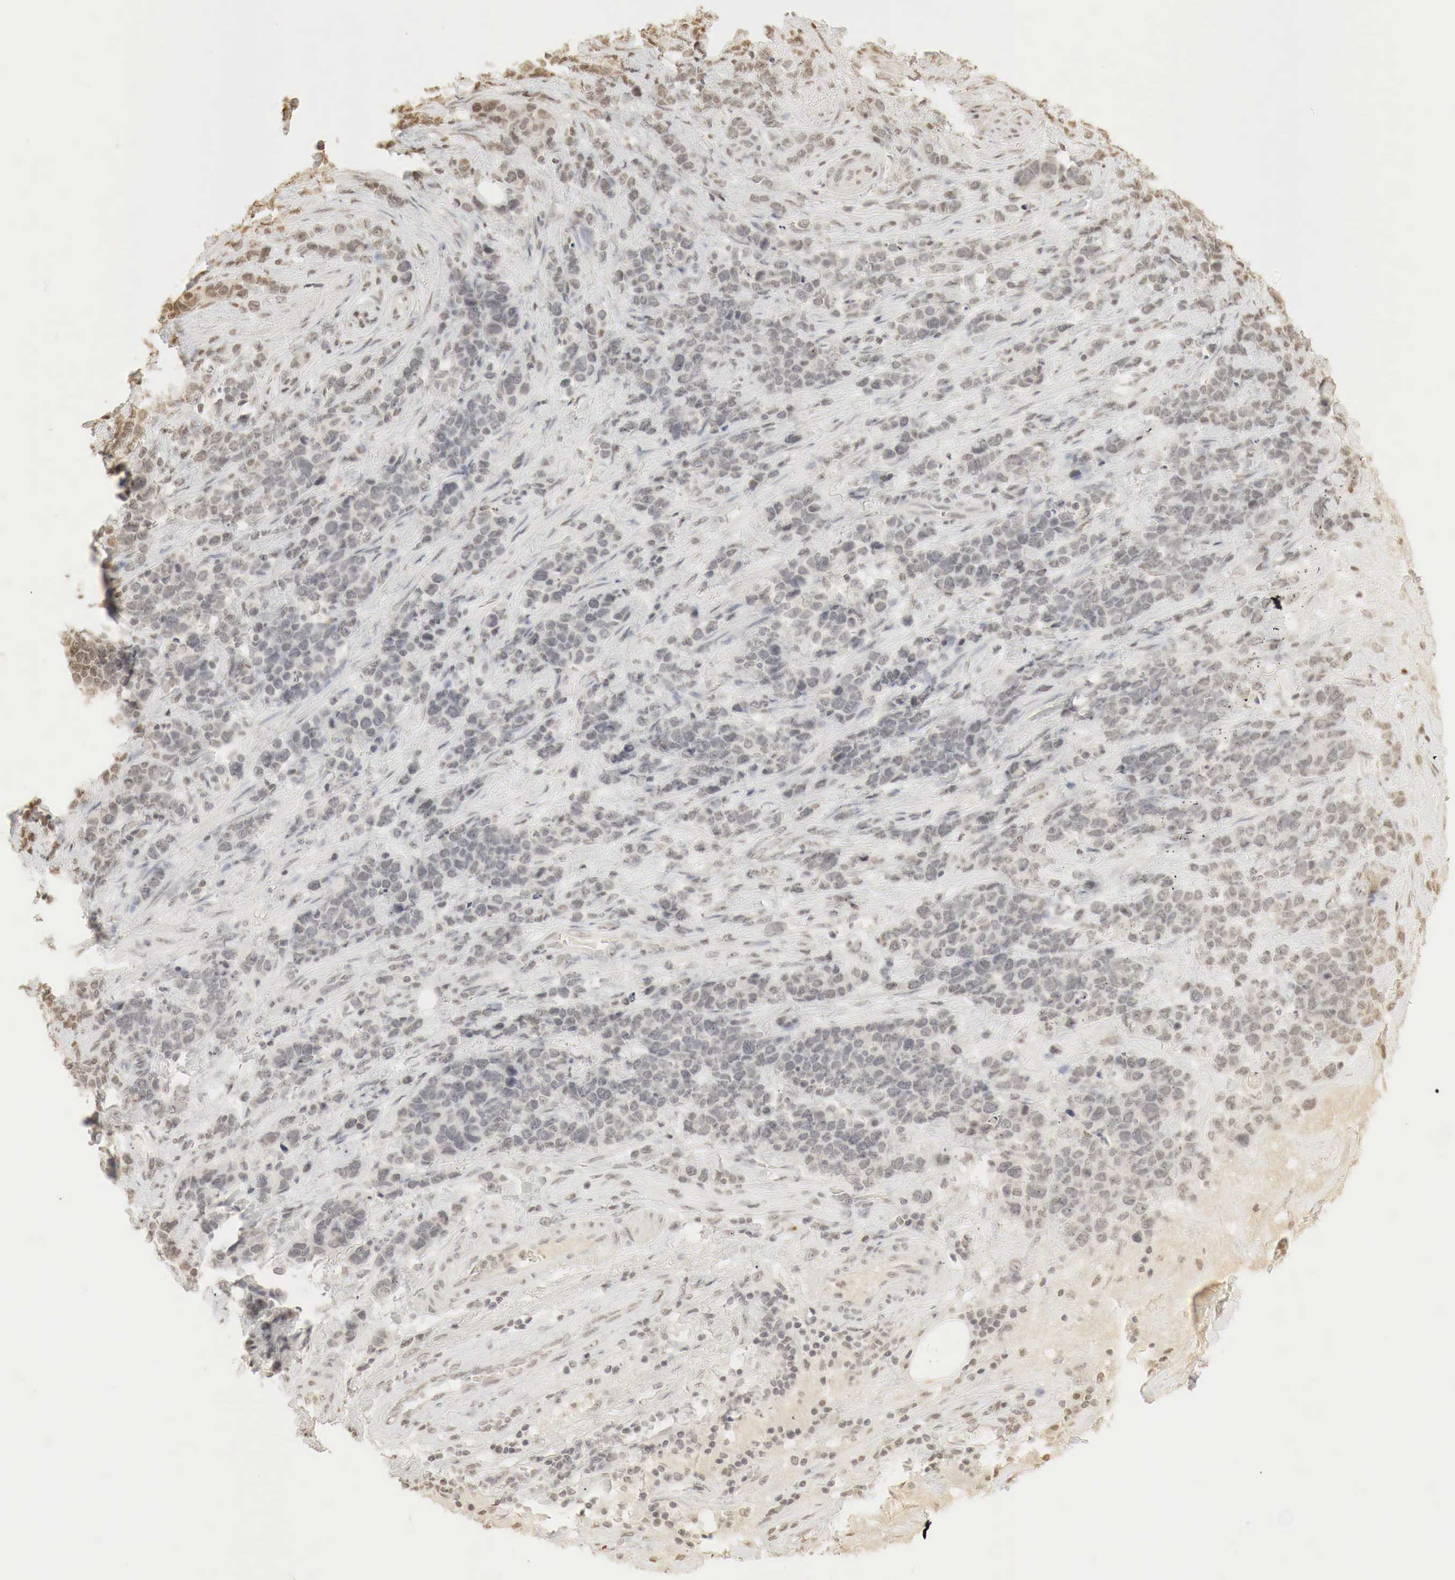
{"staining": {"intensity": "weak", "quantity": "<25%", "location": "cytoplasmic/membranous,nuclear"}, "tissue": "stomach cancer", "cell_type": "Tumor cells", "image_type": "cancer", "snomed": [{"axis": "morphology", "description": "Adenocarcinoma, NOS"}, {"axis": "topography", "description": "Stomach, upper"}], "caption": "Immunohistochemistry (IHC) of stomach adenocarcinoma demonstrates no positivity in tumor cells.", "gene": "ERBB4", "patient": {"sex": "male", "age": 71}}